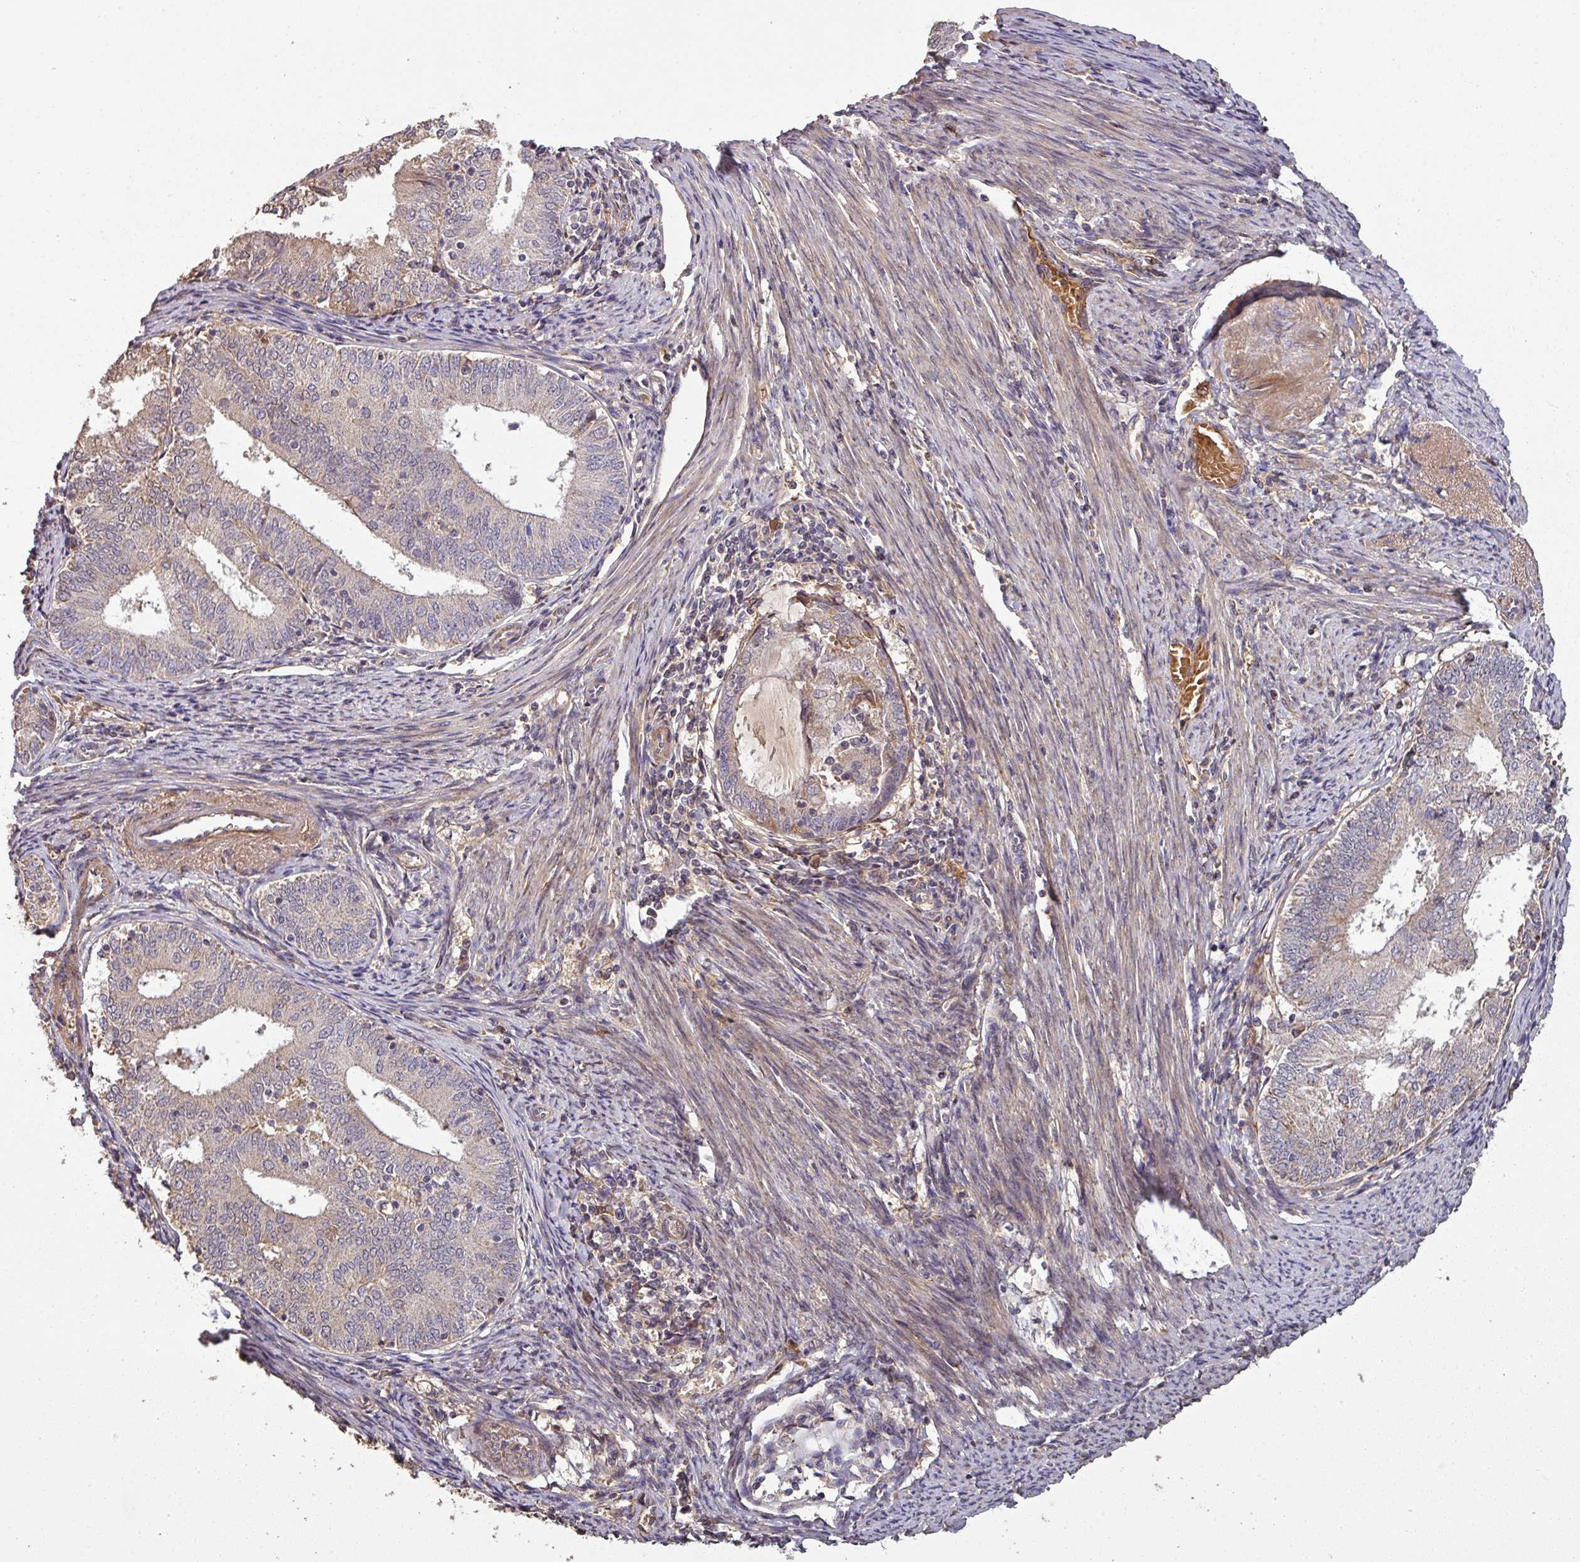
{"staining": {"intensity": "weak", "quantity": "<25%", "location": "cytoplasmic/membranous"}, "tissue": "endometrial cancer", "cell_type": "Tumor cells", "image_type": "cancer", "snomed": [{"axis": "morphology", "description": "Adenocarcinoma, NOS"}, {"axis": "topography", "description": "Endometrium"}], "caption": "Immunohistochemical staining of endometrial cancer (adenocarcinoma) shows no significant expression in tumor cells. (IHC, brightfield microscopy, high magnification).", "gene": "ISLR", "patient": {"sex": "female", "age": 57}}